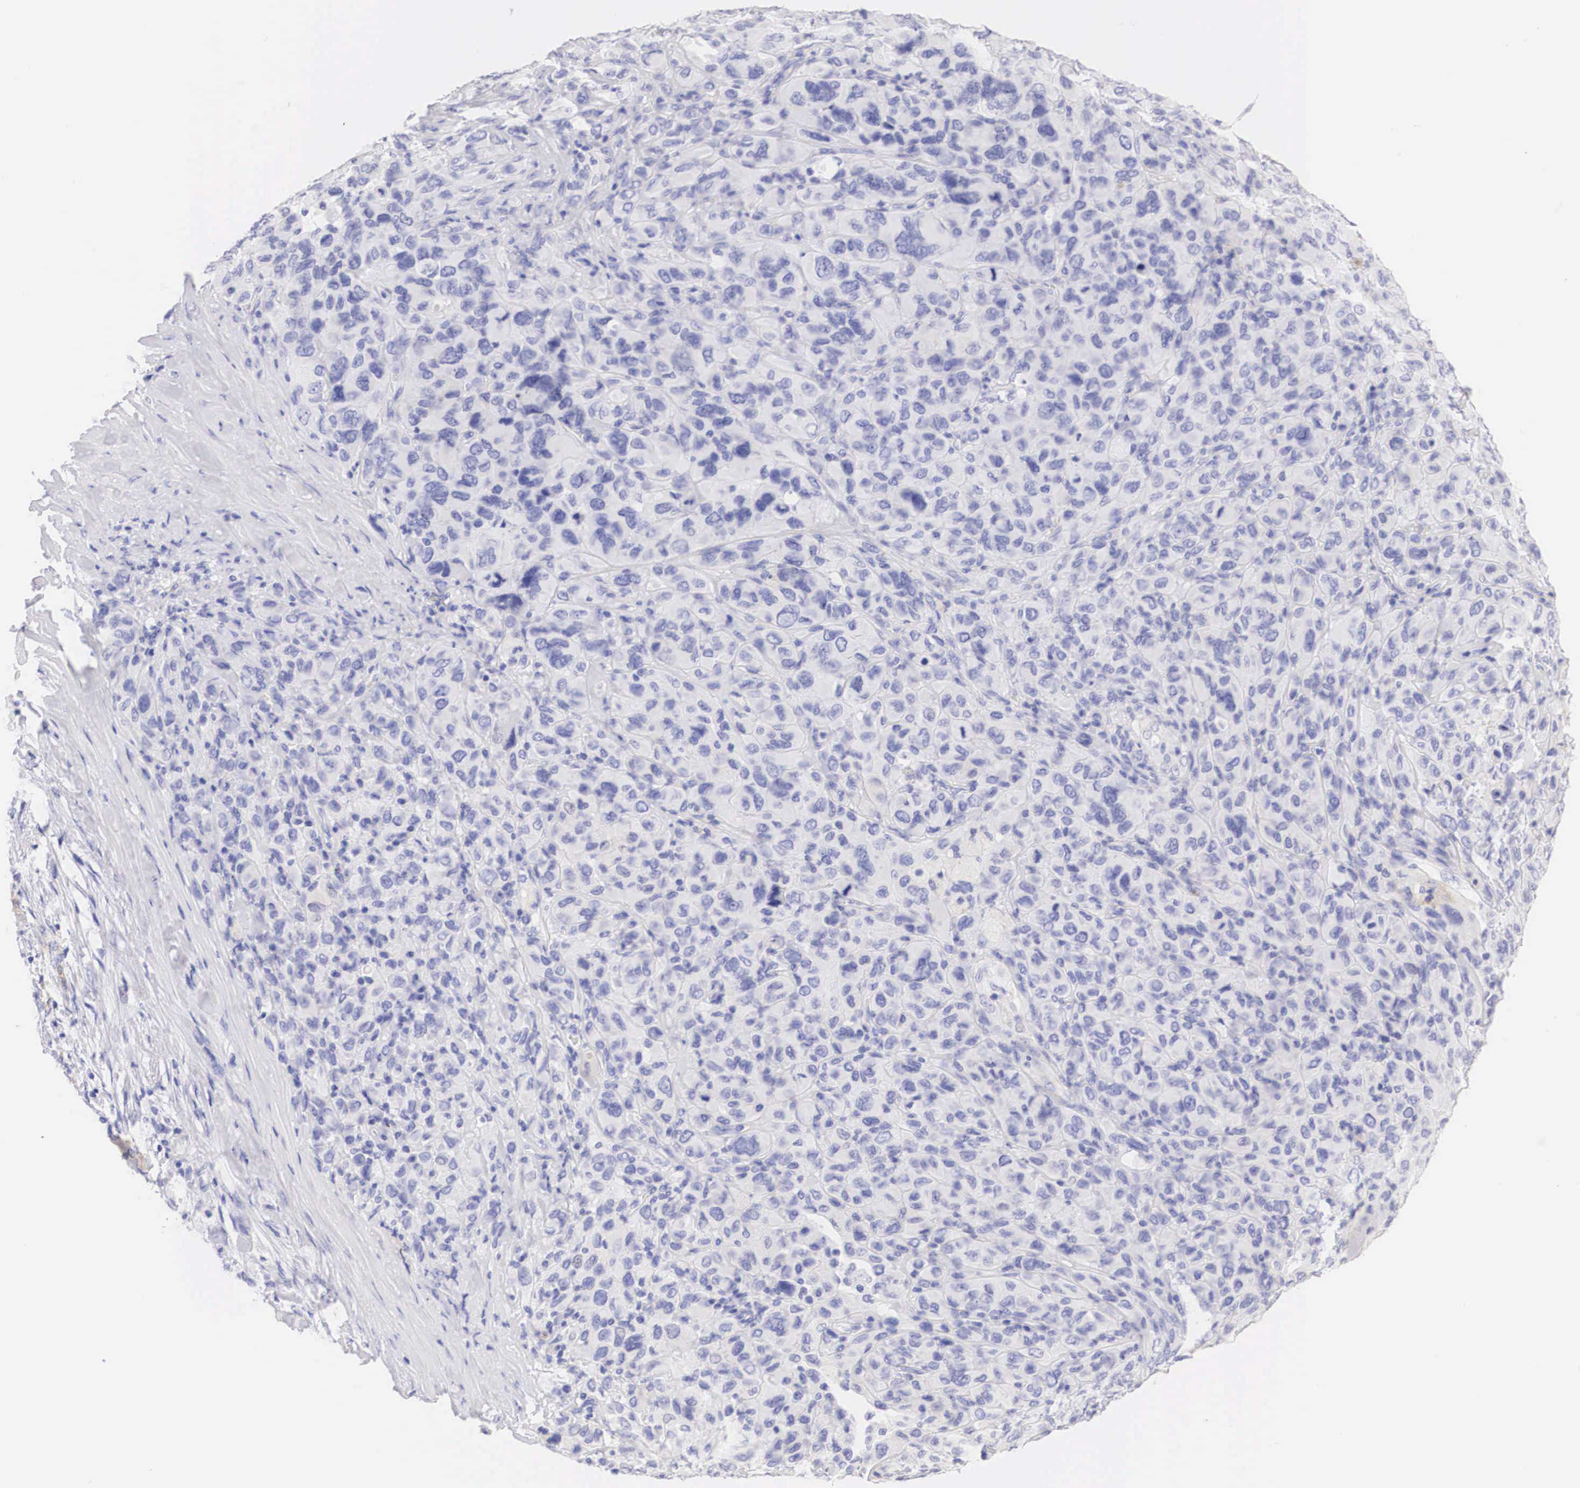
{"staining": {"intensity": "weak", "quantity": "<25%", "location": "cytoplasmic/membranous"}, "tissue": "melanoma", "cell_type": "Tumor cells", "image_type": "cancer", "snomed": [{"axis": "morphology", "description": "Malignant melanoma, Metastatic site"}, {"axis": "topography", "description": "Skin"}], "caption": "Tumor cells are negative for protein expression in human malignant melanoma (metastatic site).", "gene": "ERBB2", "patient": {"sex": "male", "age": 32}}